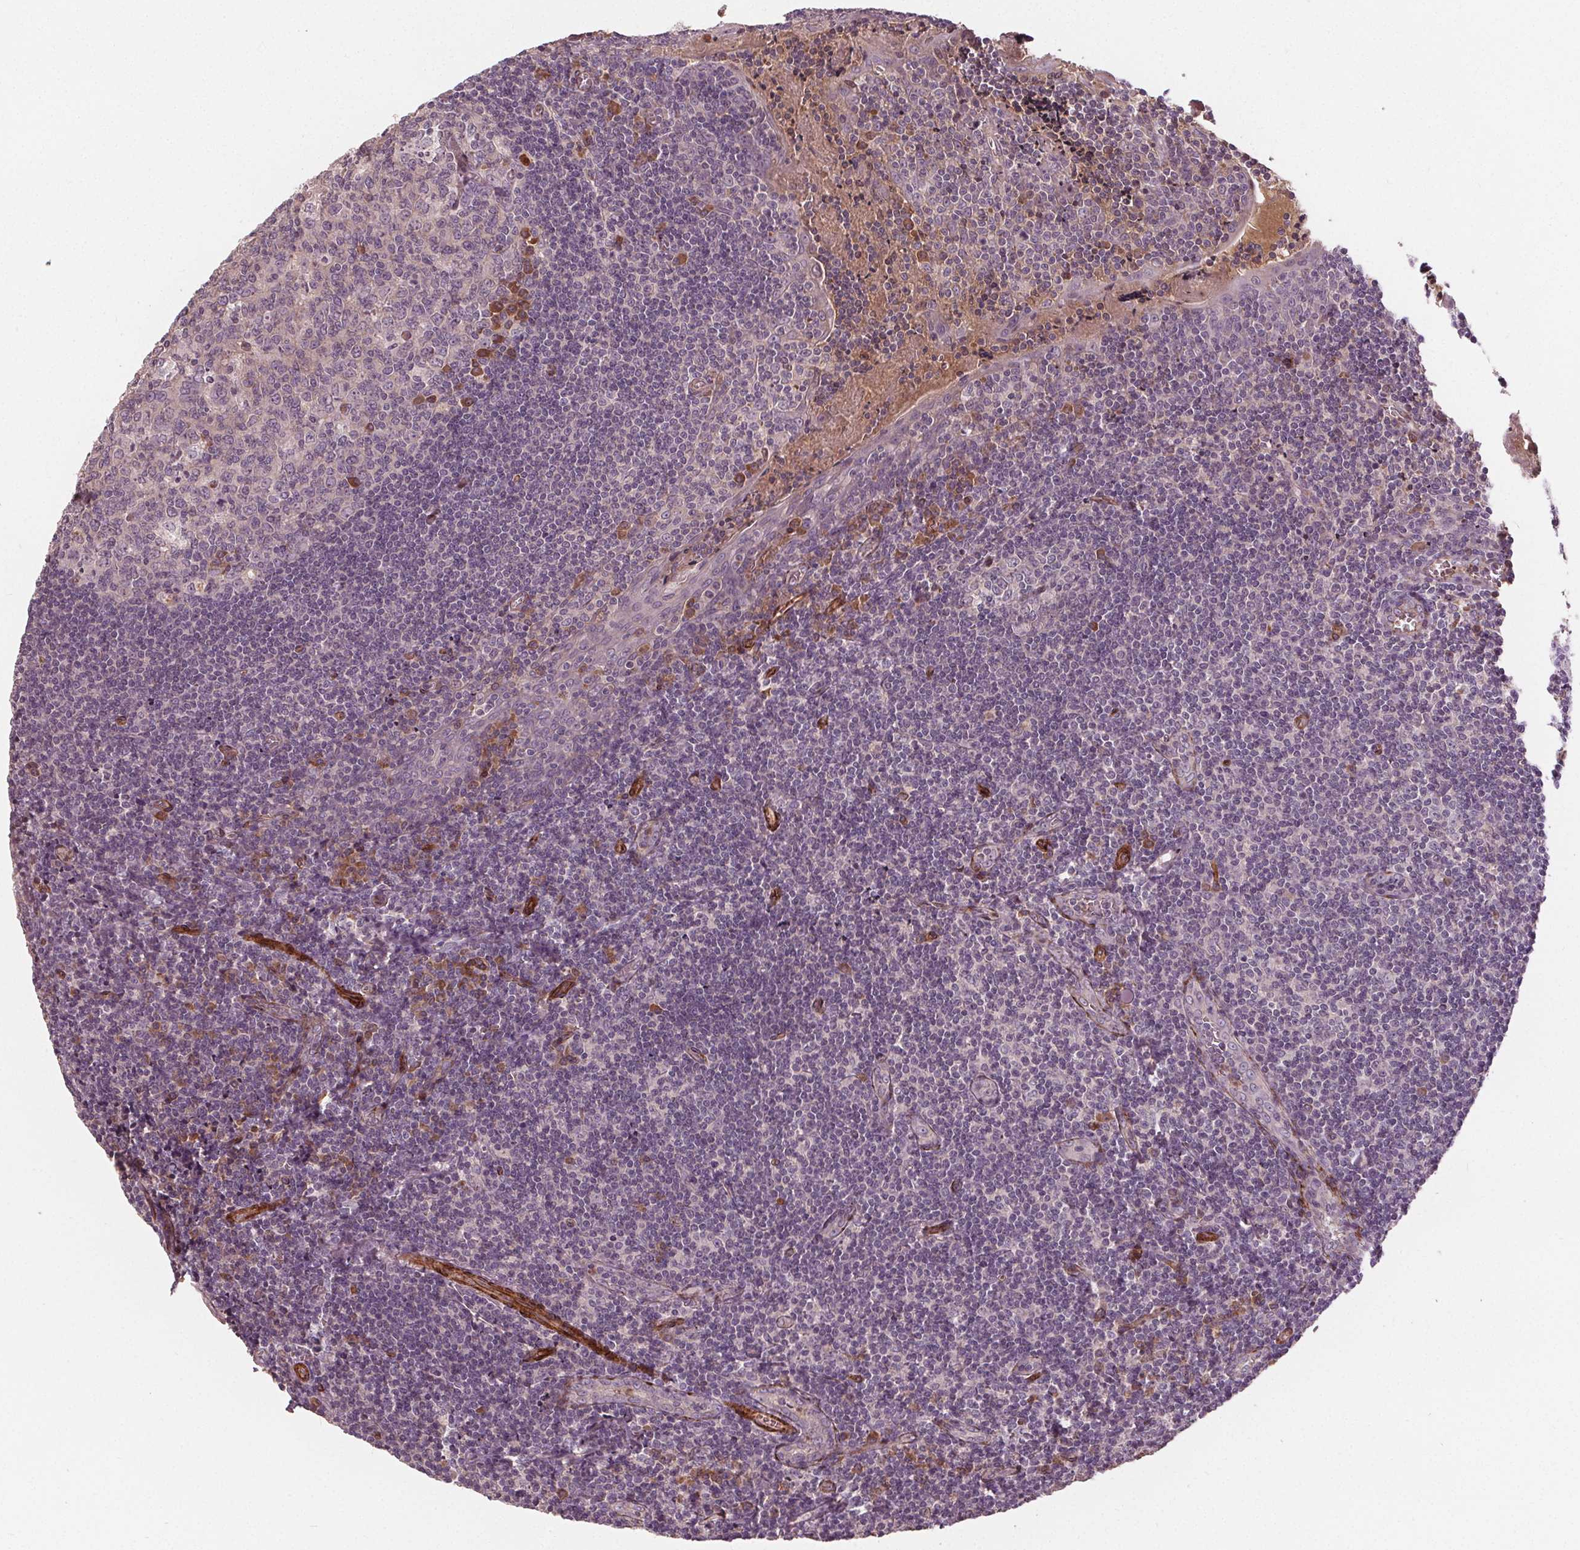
{"staining": {"intensity": "negative", "quantity": "none", "location": "none"}, "tissue": "tonsil", "cell_type": "Germinal center cells", "image_type": "normal", "snomed": [{"axis": "morphology", "description": "Normal tissue, NOS"}, {"axis": "morphology", "description": "Inflammation, NOS"}, {"axis": "topography", "description": "Tonsil"}], "caption": "Germinal center cells are negative for brown protein staining in unremarkable tonsil. Nuclei are stained in blue.", "gene": "PDGFD", "patient": {"sex": "female", "age": 31}}